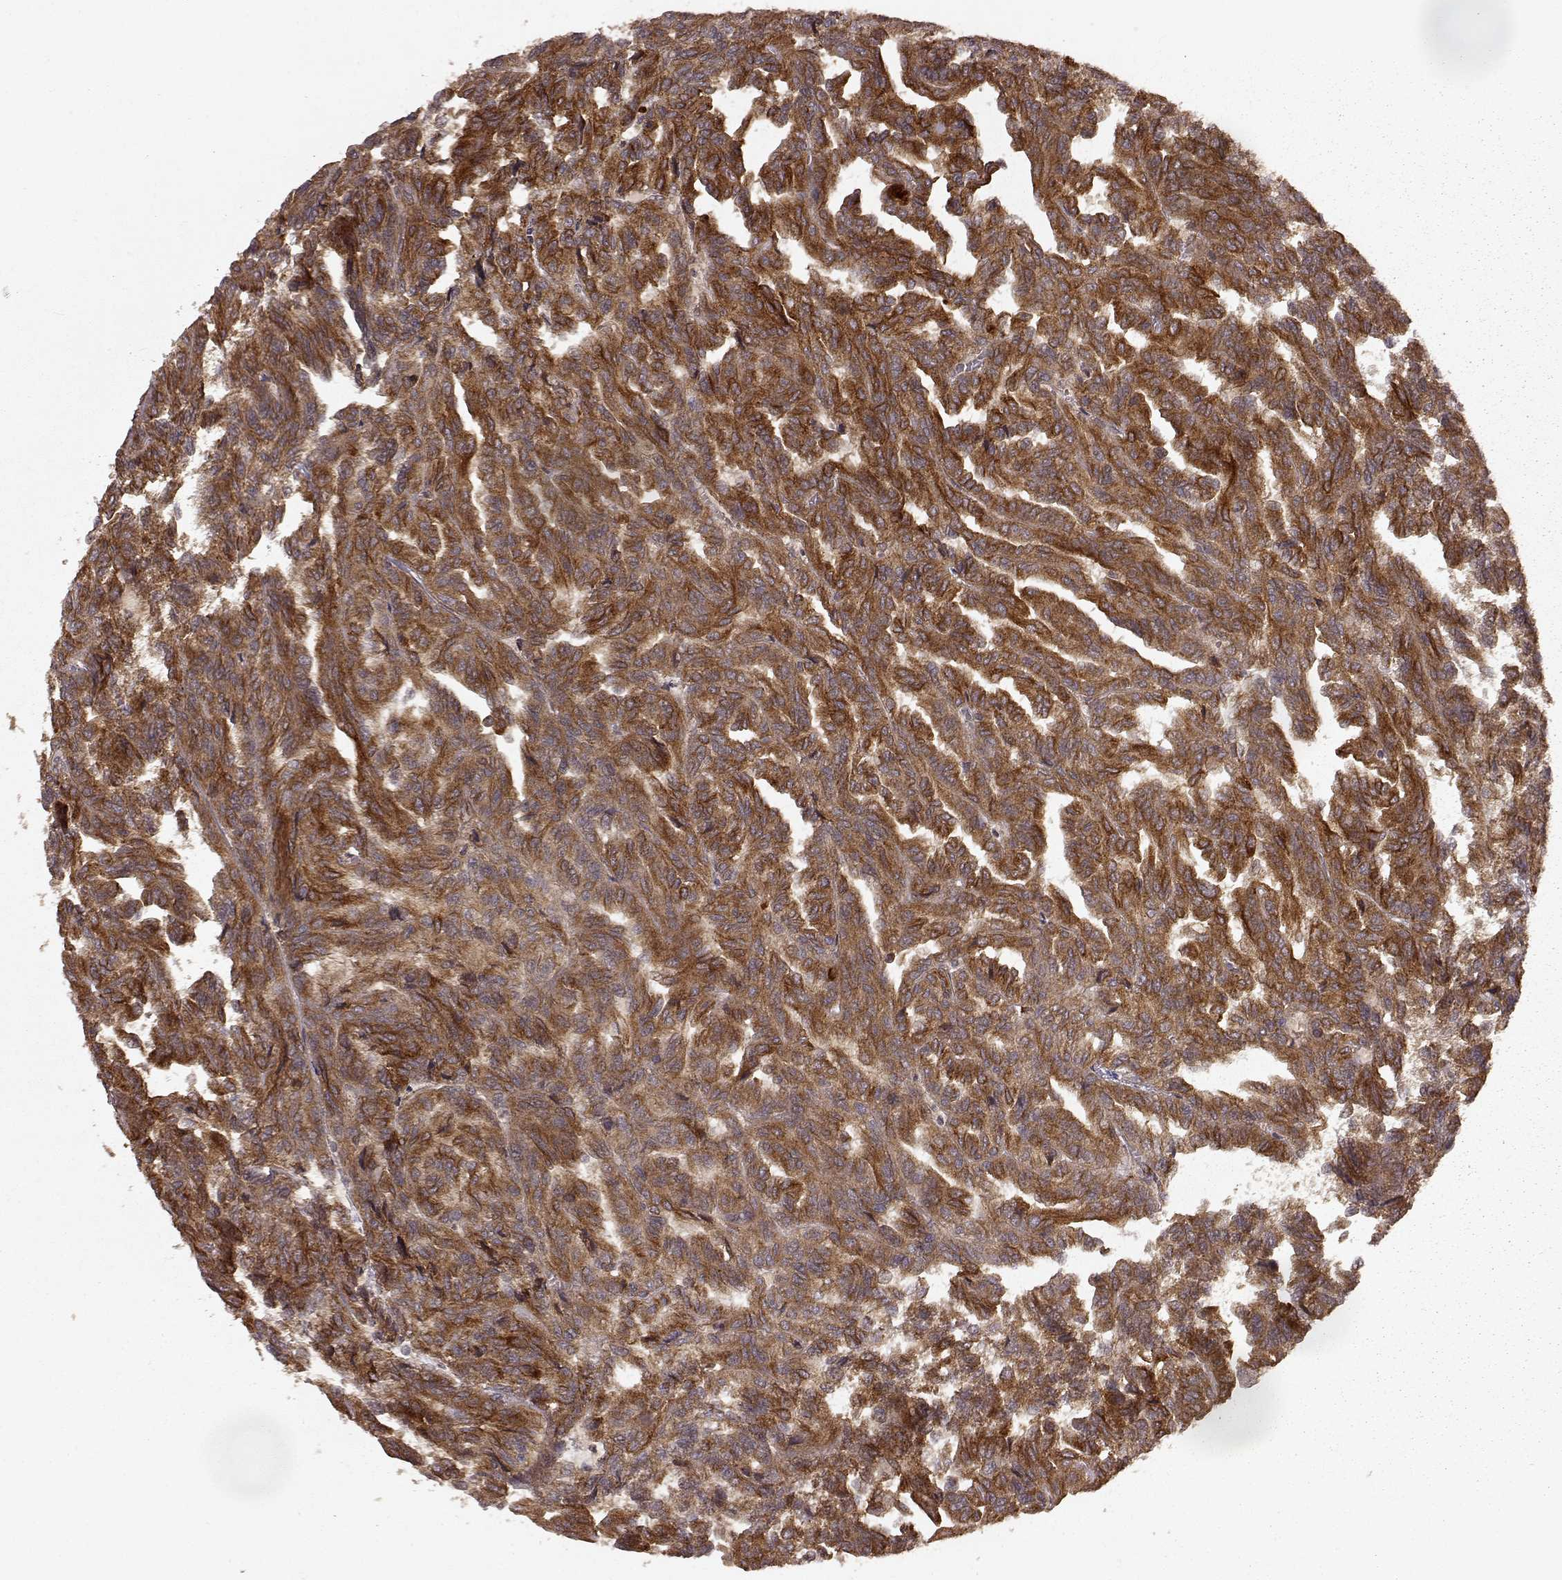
{"staining": {"intensity": "strong", "quantity": "25%-75%", "location": "cytoplasmic/membranous"}, "tissue": "renal cancer", "cell_type": "Tumor cells", "image_type": "cancer", "snomed": [{"axis": "morphology", "description": "Adenocarcinoma, NOS"}, {"axis": "topography", "description": "Kidney"}], "caption": "This is an image of immunohistochemistry staining of renal cancer (adenocarcinoma), which shows strong expression in the cytoplasmic/membranous of tumor cells.", "gene": "FSTL1", "patient": {"sex": "male", "age": 79}}